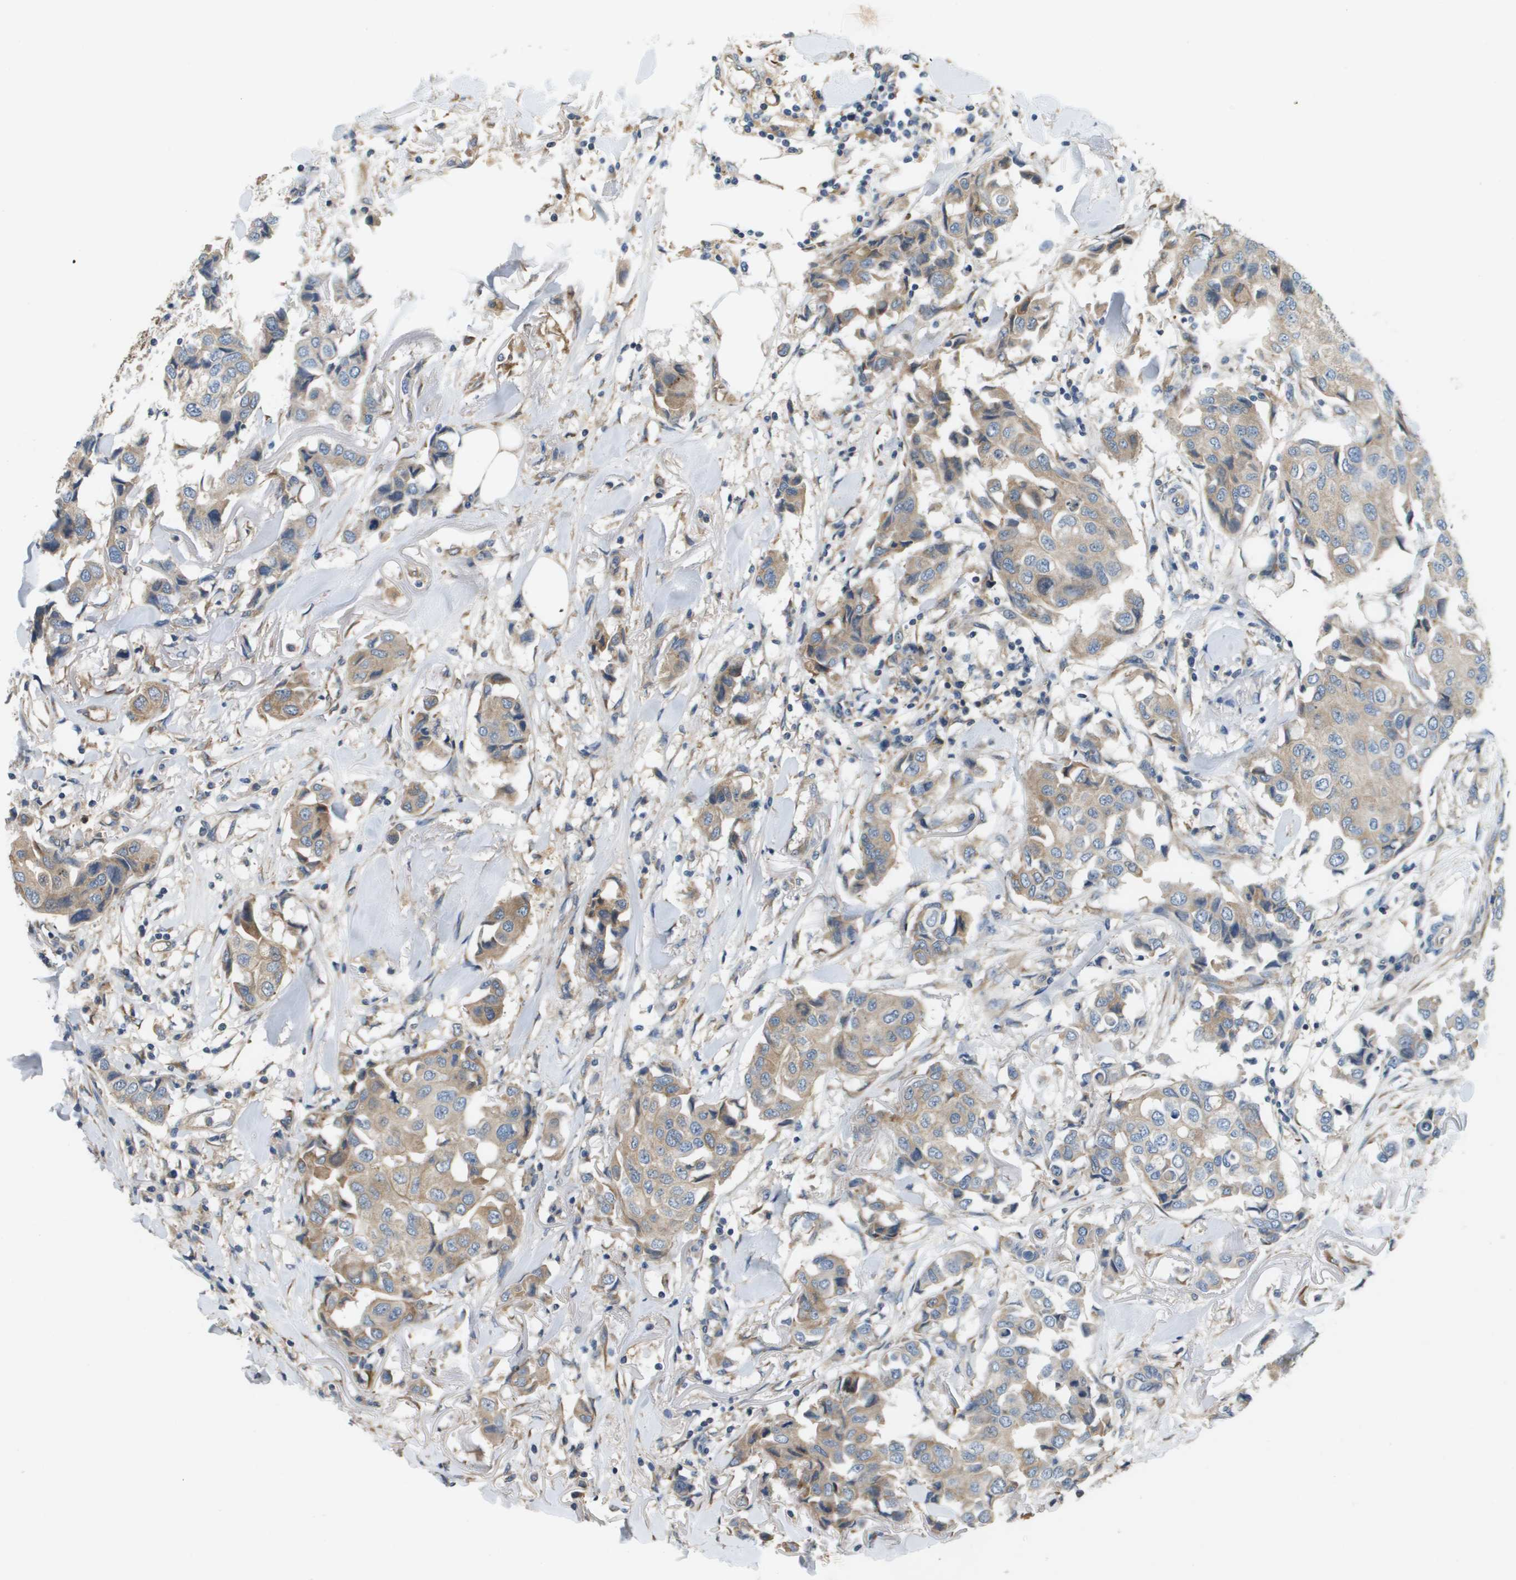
{"staining": {"intensity": "weak", "quantity": ">75%", "location": "cytoplasmic/membranous"}, "tissue": "breast cancer", "cell_type": "Tumor cells", "image_type": "cancer", "snomed": [{"axis": "morphology", "description": "Duct carcinoma"}, {"axis": "topography", "description": "Breast"}], "caption": "Human breast cancer (intraductal carcinoma) stained with a protein marker exhibits weak staining in tumor cells.", "gene": "SAMSN1", "patient": {"sex": "female", "age": 80}}